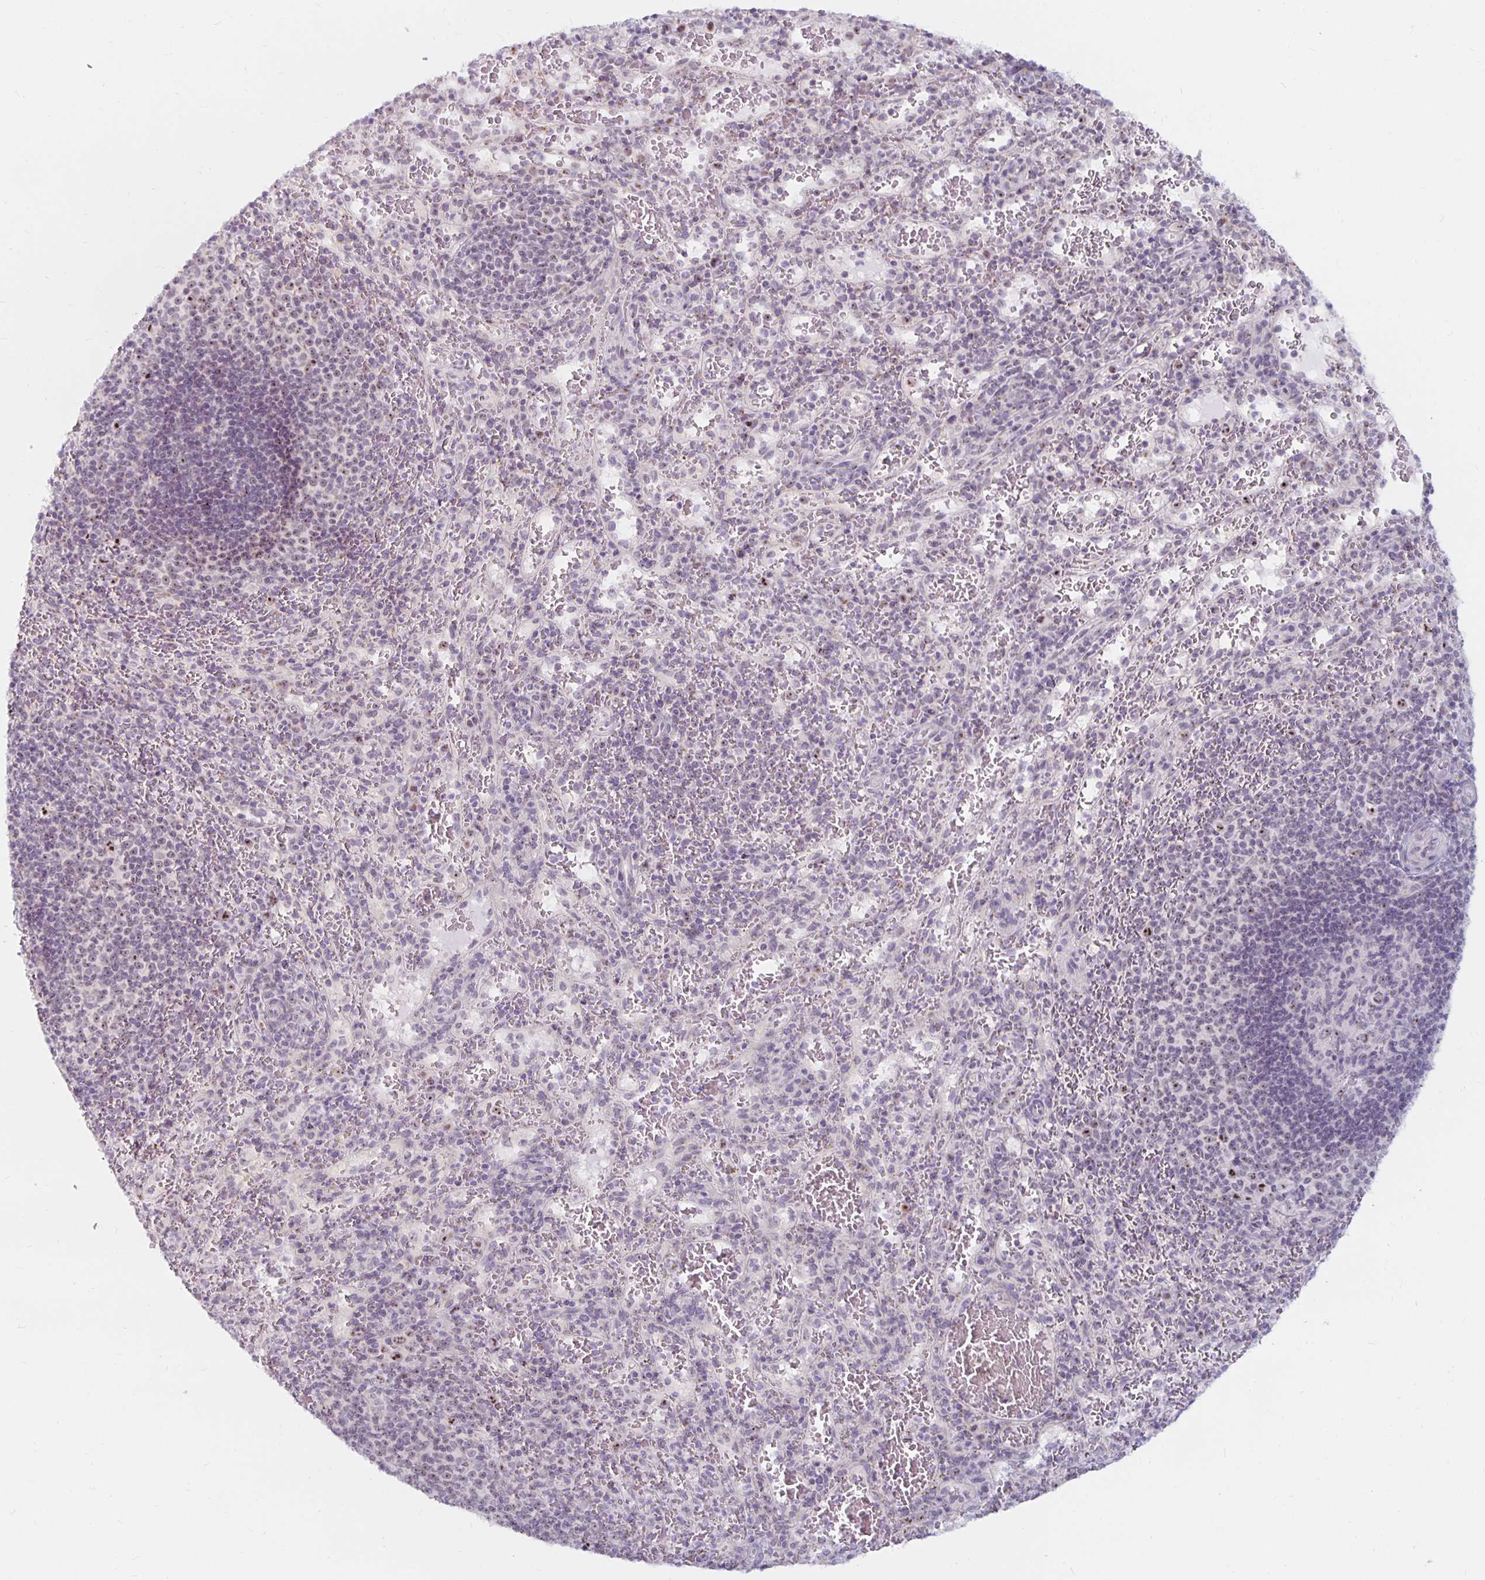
{"staining": {"intensity": "weak", "quantity": "25%-75%", "location": "nuclear"}, "tissue": "spleen", "cell_type": "Cells in red pulp", "image_type": "normal", "snomed": [{"axis": "morphology", "description": "Normal tissue, NOS"}, {"axis": "topography", "description": "Spleen"}], "caption": "Immunohistochemical staining of unremarkable human spleen shows low levels of weak nuclear positivity in about 25%-75% of cells in red pulp.", "gene": "NUP85", "patient": {"sex": "male", "age": 57}}